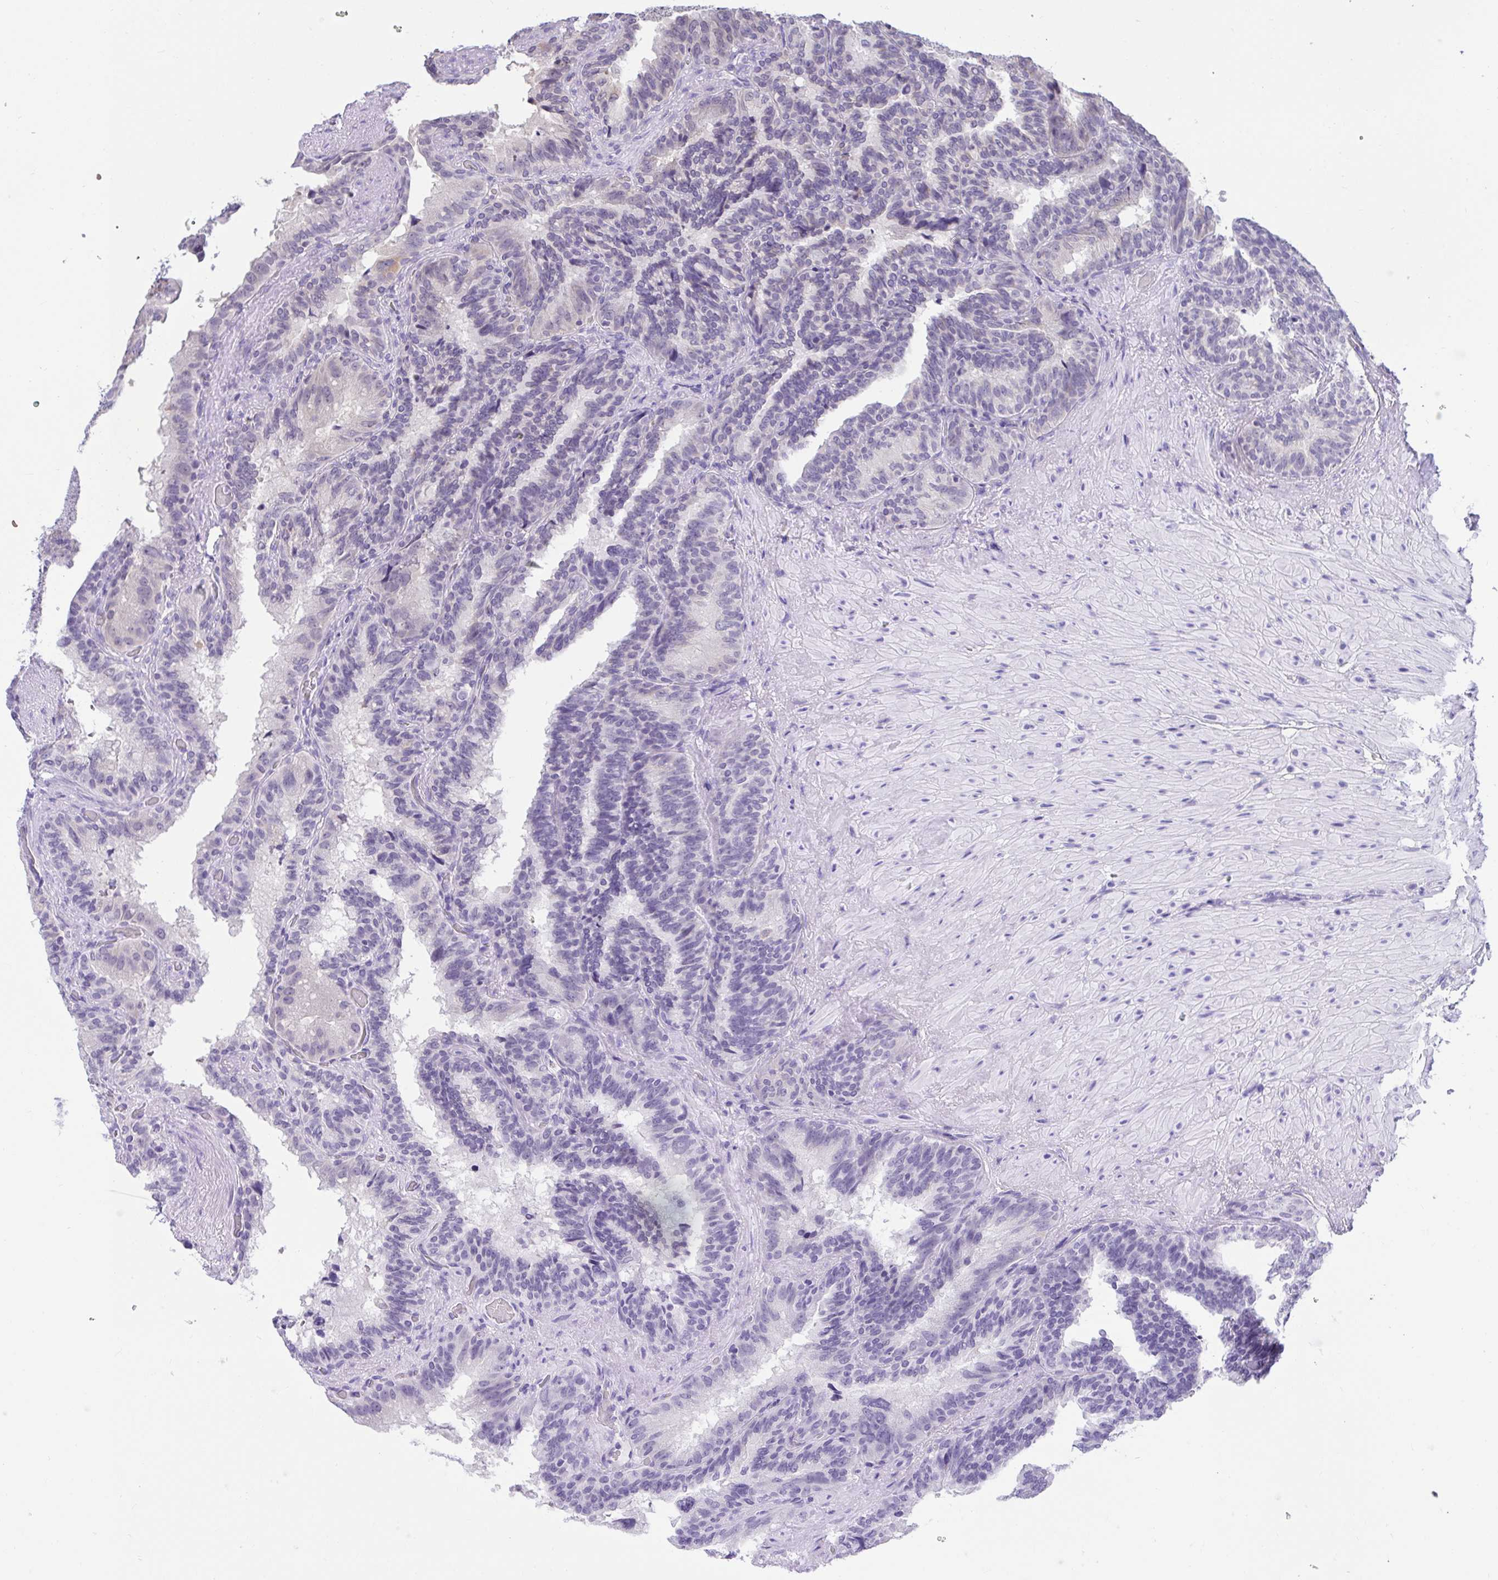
{"staining": {"intensity": "moderate", "quantity": "25%-75%", "location": "cytoplasmic/membranous"}, "tissue": "seminal vesicle", "cell_type": "Glandular cells", "image_type": "normal", "snomed": [{"axis": "morphology", "description": "Normal tissue, NOS"}, {"axis": "topography", "description": "Seminal veicle"}], "caption": "The micrograph shows immunohistochemical staining of unremarkable seminal vesicle. There is moderate cytoplasmic/membranous positivity is identified in about 25%-75% of glandular cells.", "gene": "PPP1CA", "patient": {"sex": "male", "age": 60}}